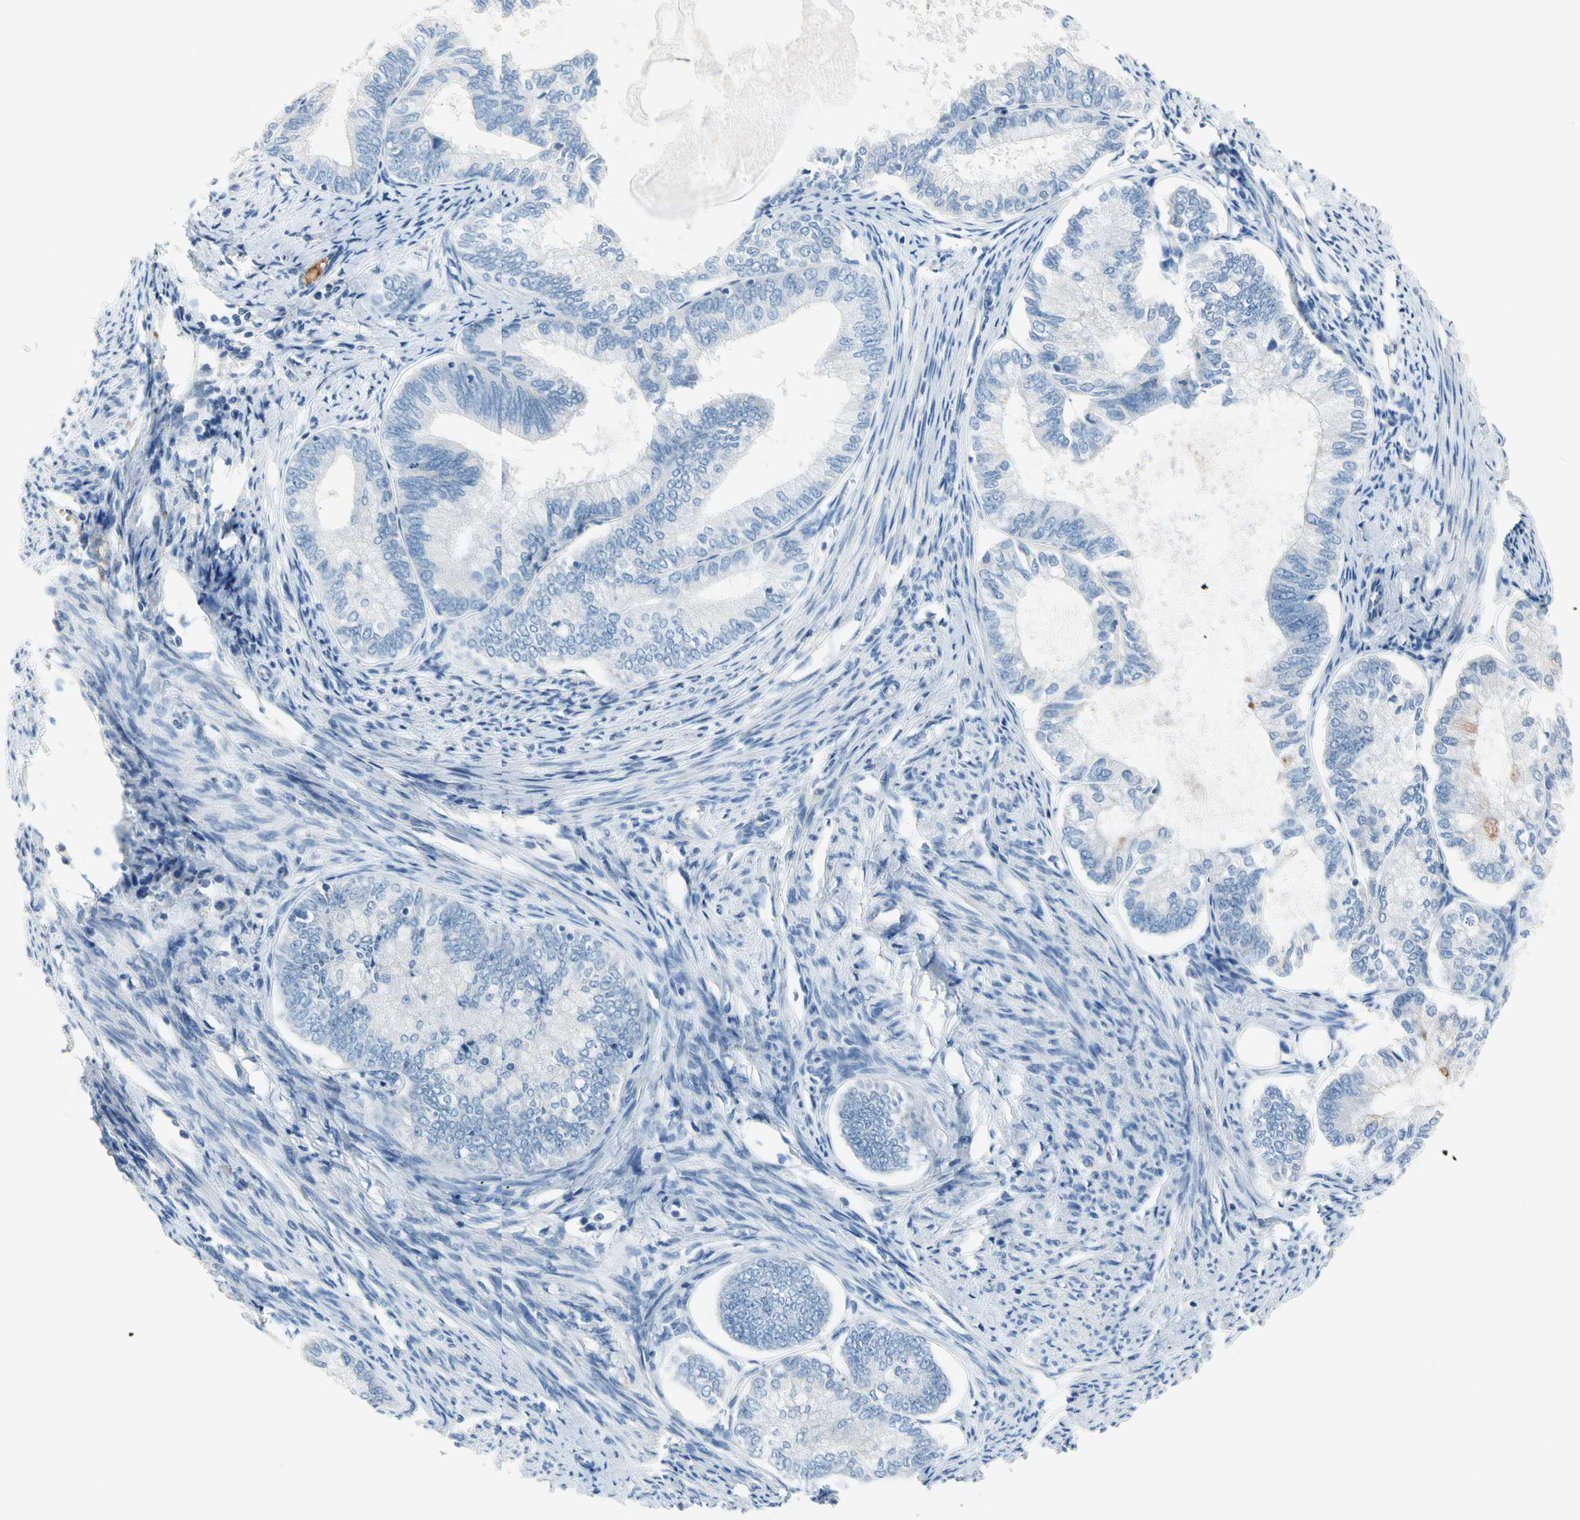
{"staining": {"intensity": "negative", "quantity": "none", "location": "none"}, "tissue": "endometrial cancer", "cell_type": "Tumor cells", "image_type": "cancer", "snomed": [{"axis": "morphology", "description": "Adenocarcinoma, NOS"}, {"axis": "topography", "description": "Endometrium"}], "caption": "High magnification brightfield microscopy of endometrial cancer (adenocarcinoma) stained with DAB (brown) and counterstained with hematoxylin (blue): tumor cells show no significant staining.", "gene": "CNDP1", "patient": {"sex": "female", "age": 86}}